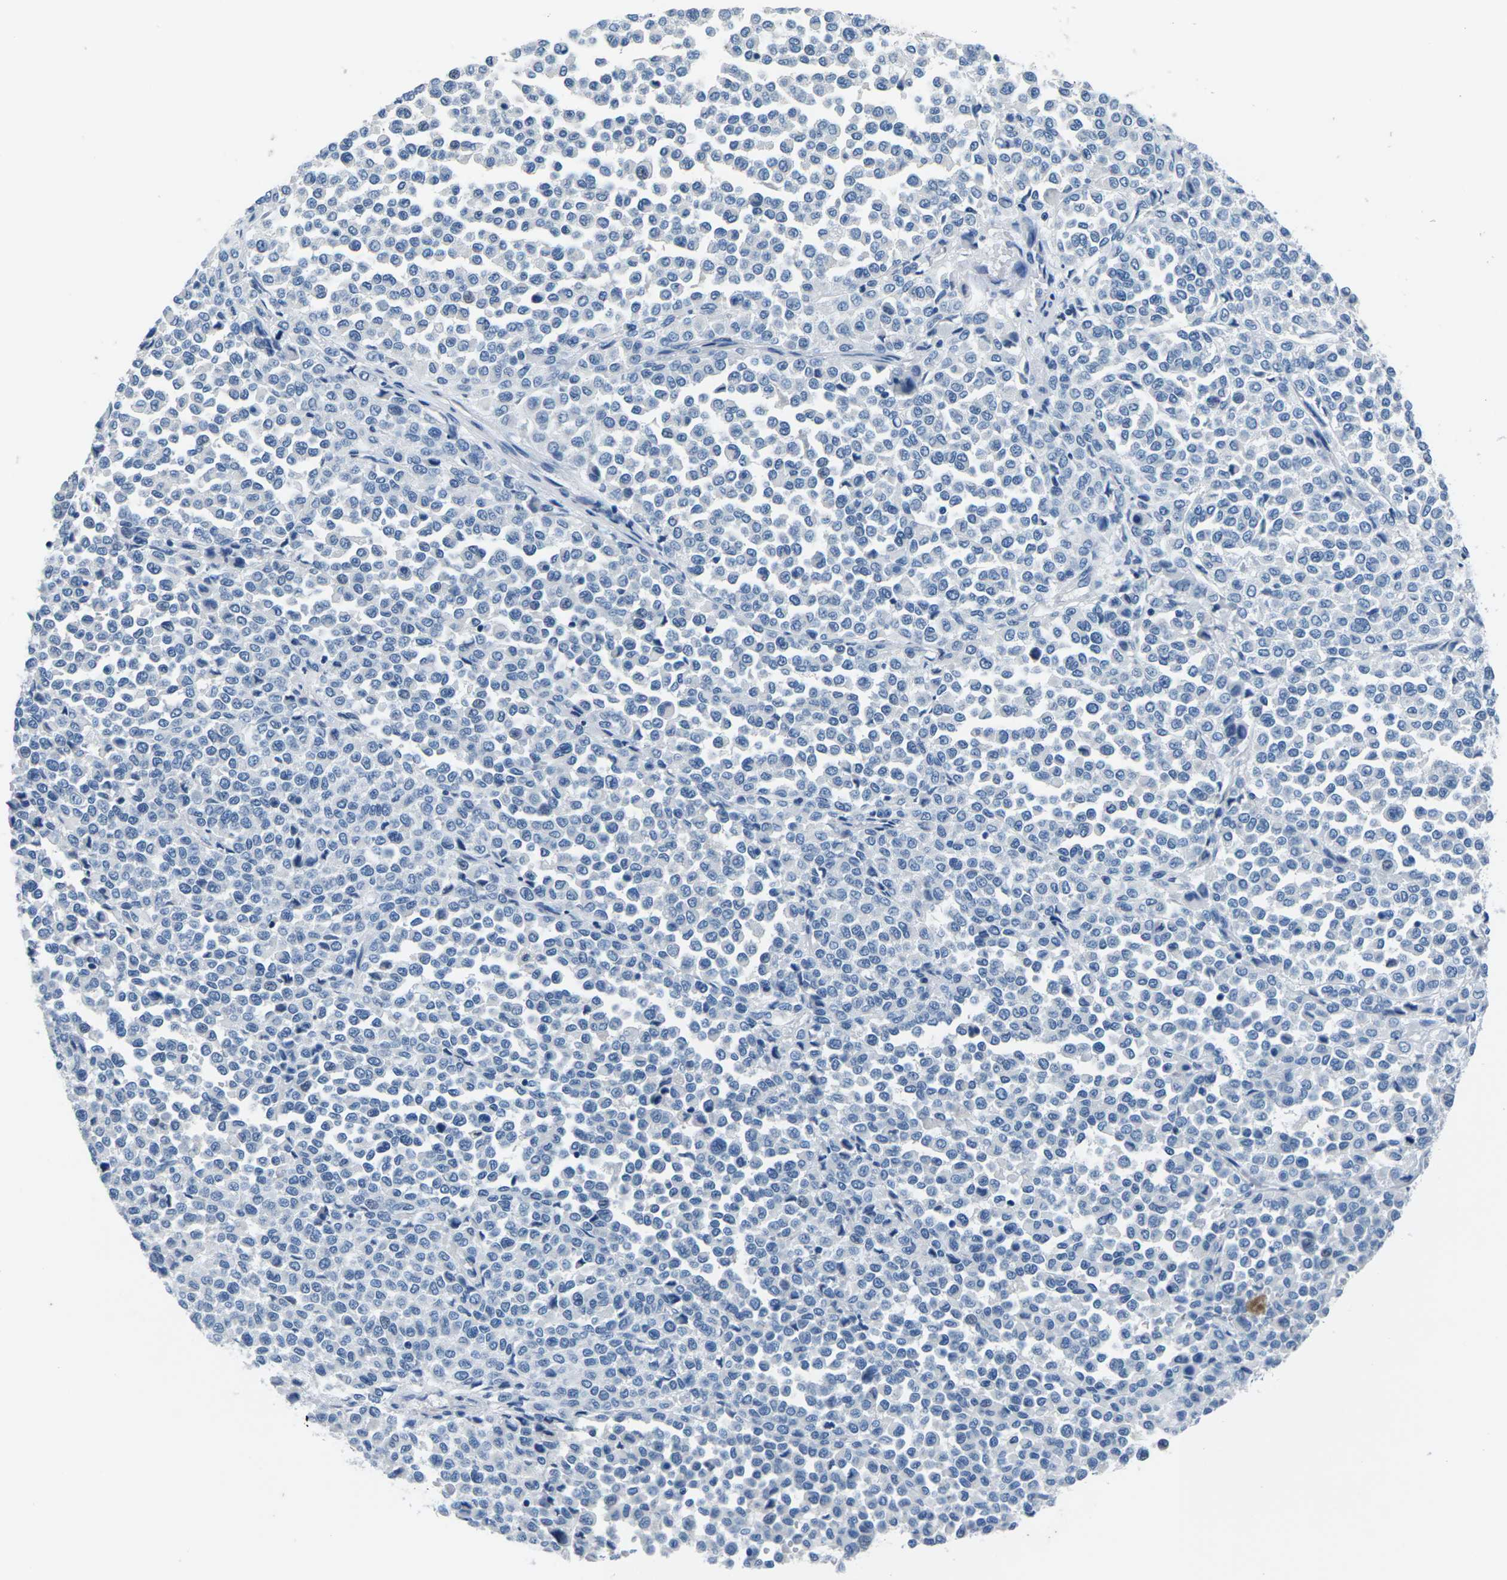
{"staining": {"intensity": "negative", "quantity": "none", "location": "none"}, "tissue": "melanoma", "cell_type": "Tumor cells", "image_type": "cancer", "snomed": [{"axis": "morphology", "description": "Malignant melanoma, Metastatic site"}, {"axis": "topography", "description": "Pancreas"}], "caption": "Melanoma was stained to show a protein in brown. There is no significant staining in tumor cells.", "gene": "UMOD", "patient": {"sex": "female", "age": 30}}